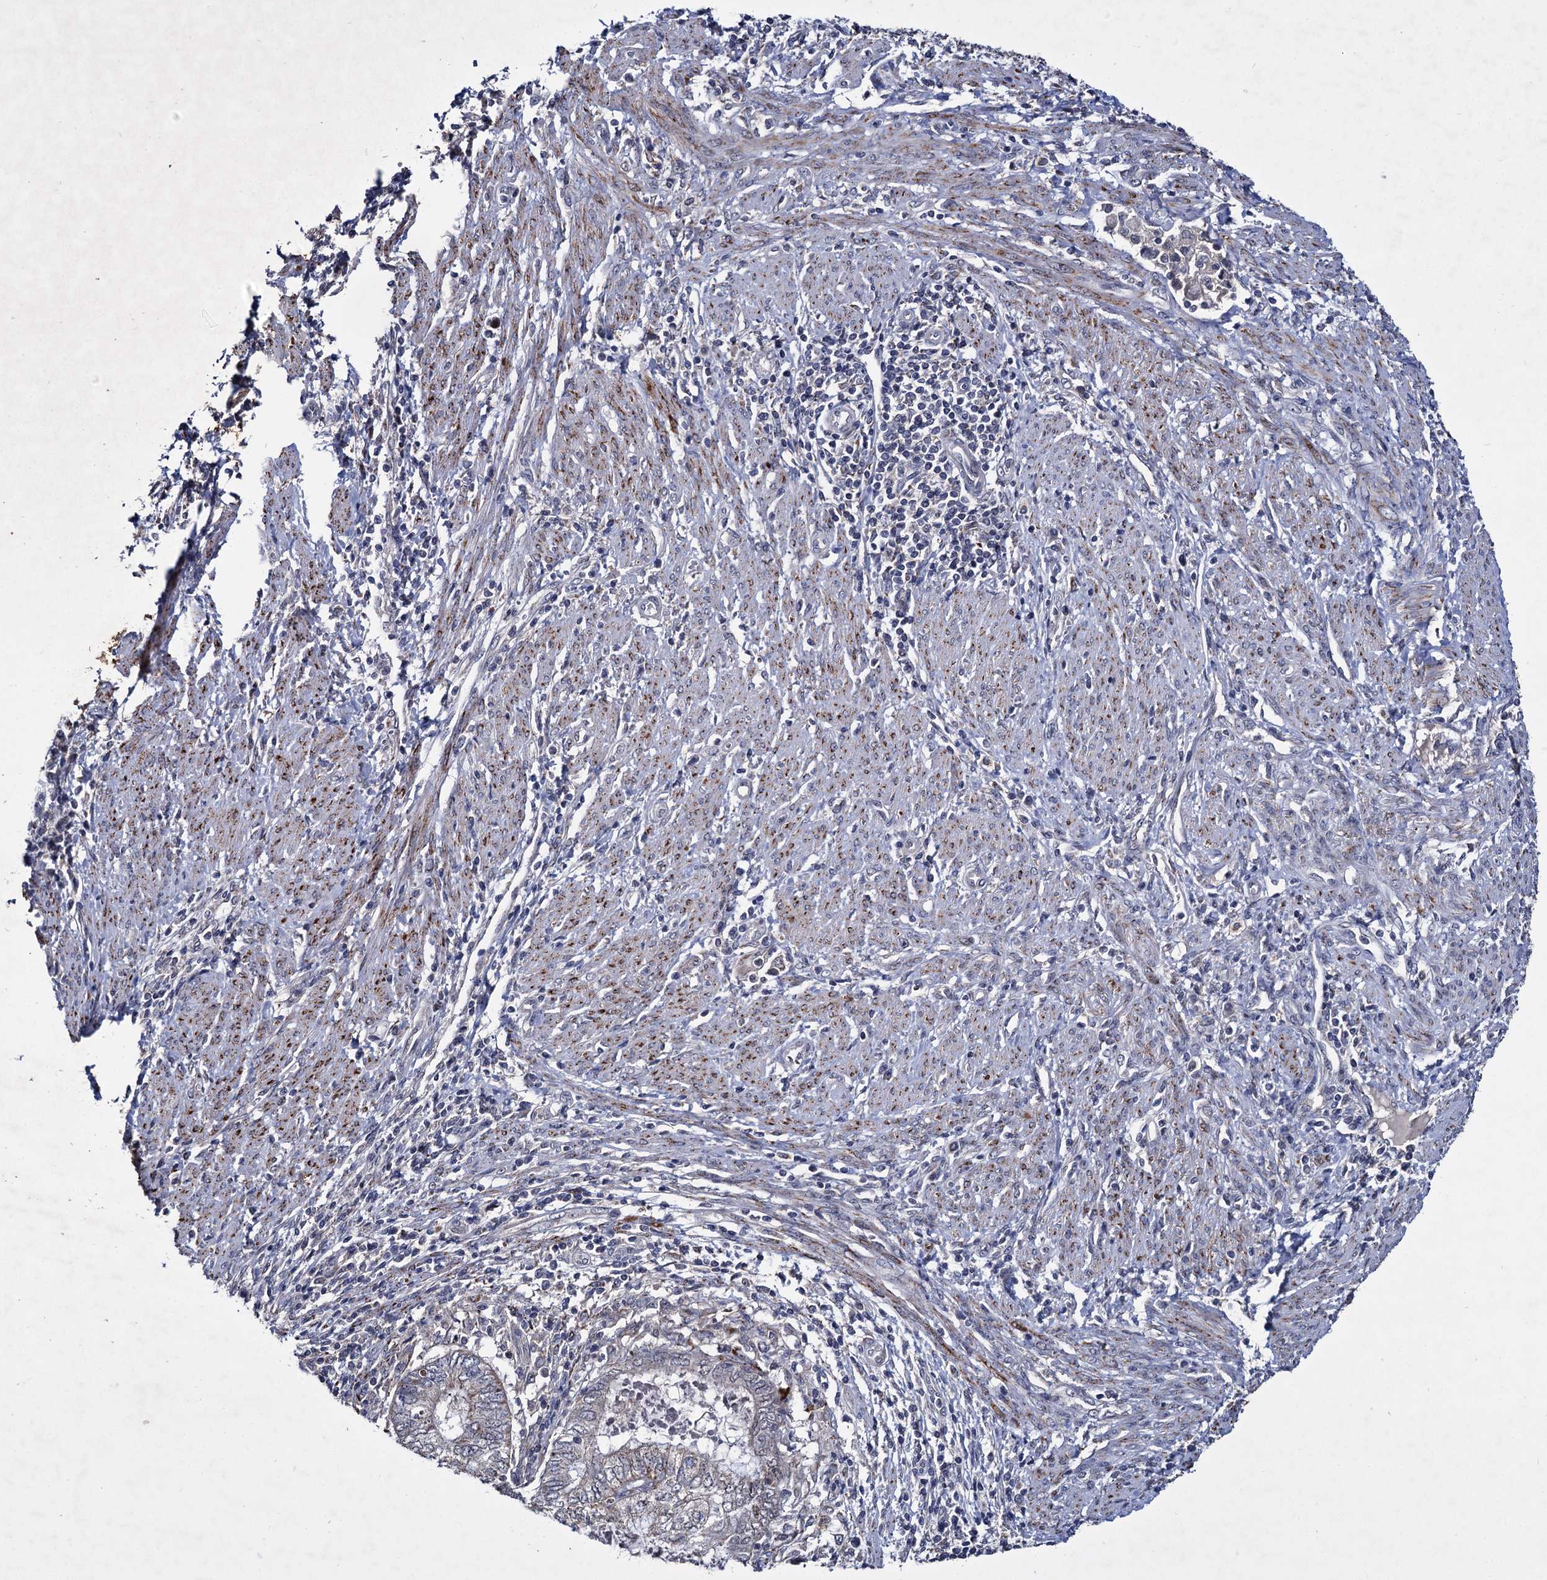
{"staining": {"intensity": "weak", "quantity": "<25%", "location": "cytoplasmic/membranous"}, "tissue": "endometrial cancer", "cell_type": "Tumor cells", "image_type": "cancer", "snomed": [{"axis": "morphology", "description": "Adenocarcinoma, NOS"}, {"axis": "topography", "description": "Uterus"}, {"axis": "topography", "description": "Endometrium"}], "caption": "Human endometrial adenocarcinoma stained for a protein using immunohistochemistry (IHC) demonstrates no expression in tumor cells.", "gene": "RPUSD4", "patient": {"sex": "female", "age": 70}}